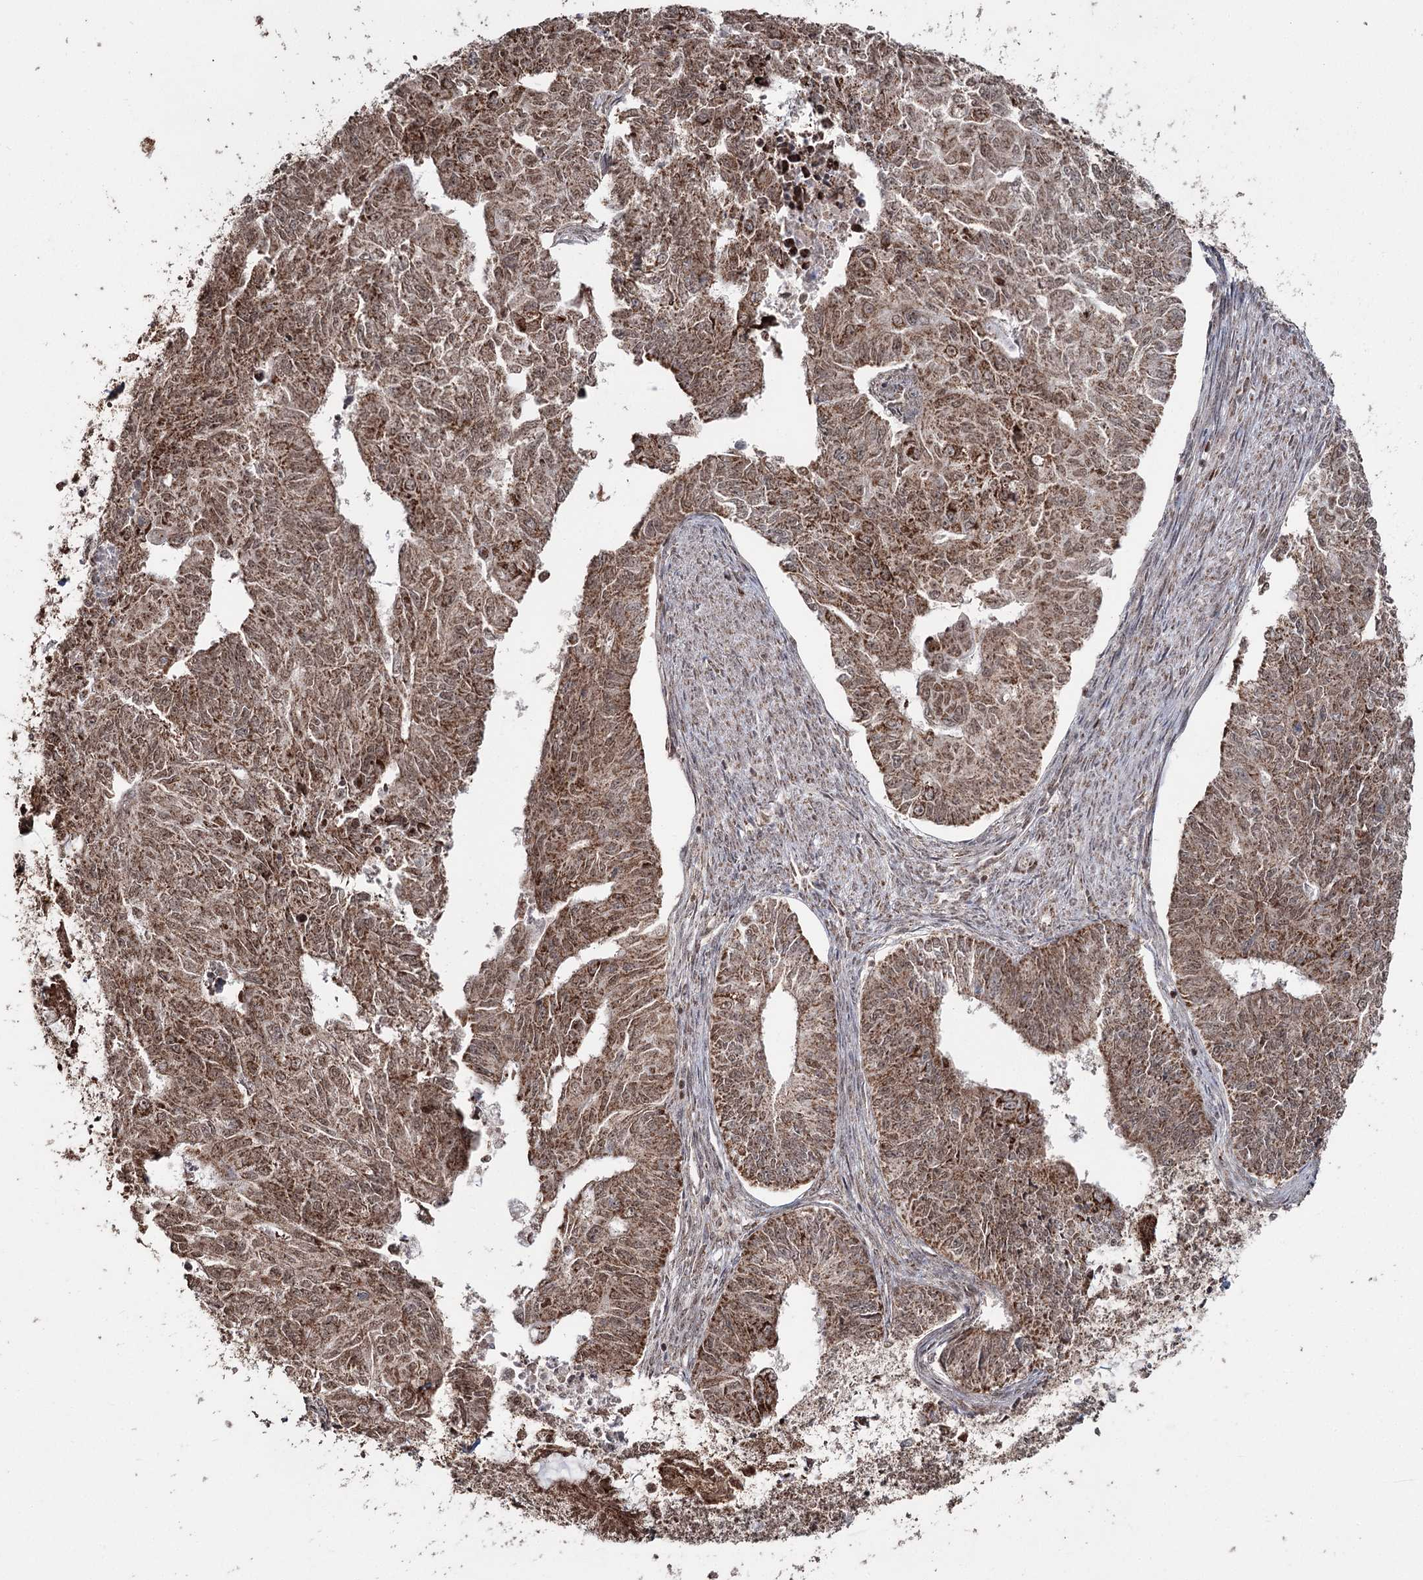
{"staining": {"intensity": "moderate", "quantity": ">75%", "location": "cytoplasmic/membranous,nuclear"}, "tissue": "endometrial cancer", "cell_type": "Tumor cells", "image_type": "cancer", "snomed": [{"axis": "morphology", "description": "Adenocarcinoma, NOS"}, {"axis": "topography", "description": "Endometrium"}], "caption": "A brown stain labels moderate cytoplasmic/membranous and nuclear expression of a protein in adenocarcinoma (endometrial) tumor cells.", "gene": "PDHX", "patient": {"sex": "female", "age": 32}}